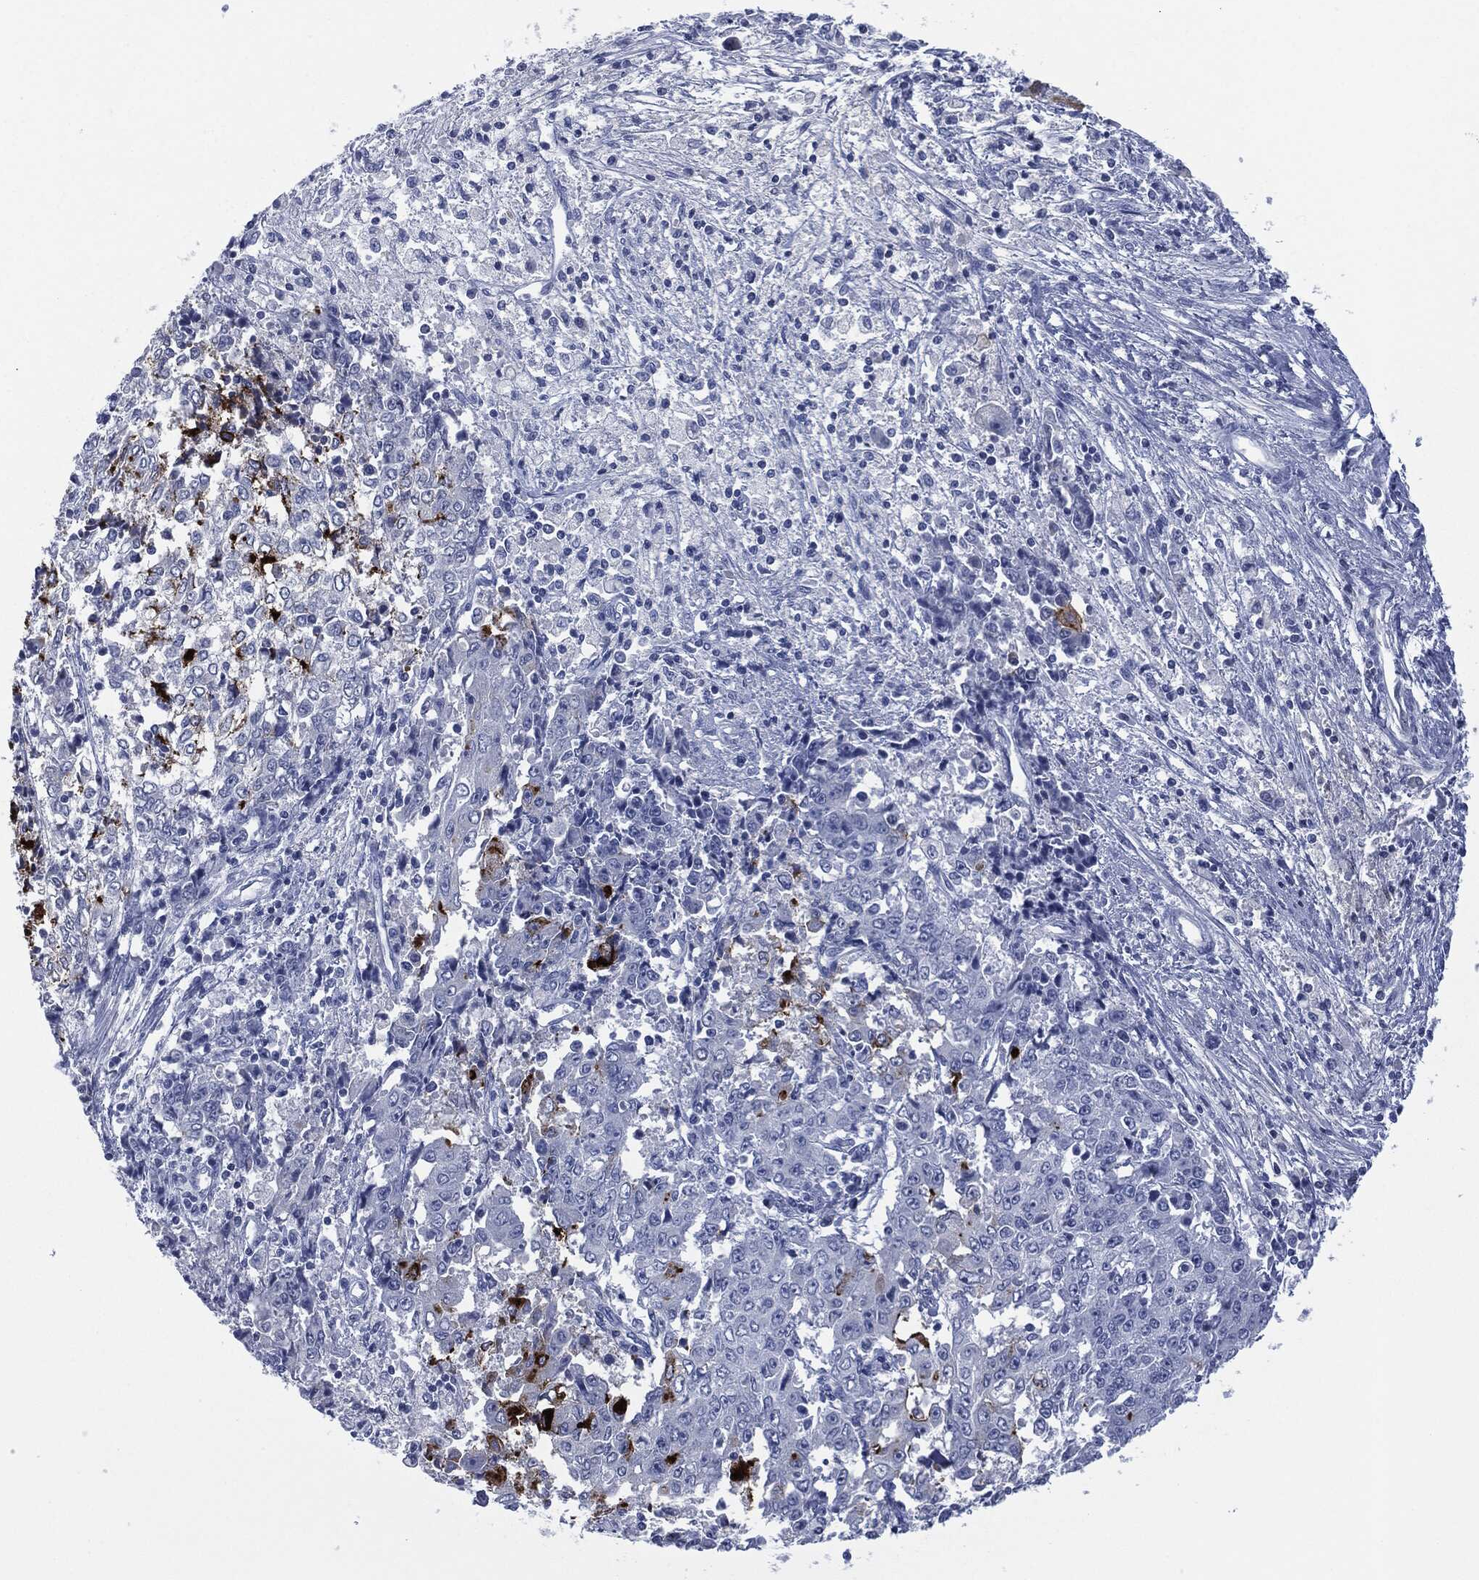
{"staining": {"intensity": "strong", "quantity": "<25%", "location": "cytoplasmic/membranous"}, "tissue": "ovarian cancer", "cell_type": "Tumor cells", "image_type": "cancer", "snomed": [{"axis": "morphology", "description": "Carcinoma, endometroid"}, {"axis": "topography", "description": "Ovary"}], "caption": "Brown immunohistochemical staining in ovarian cancer (endometroid carcinoma) displays strong cytoplasmic/membranous staining in about <25% of tumor cells.", "gene": "MUC16", "patient": {"sex": "female", "age": 42}}